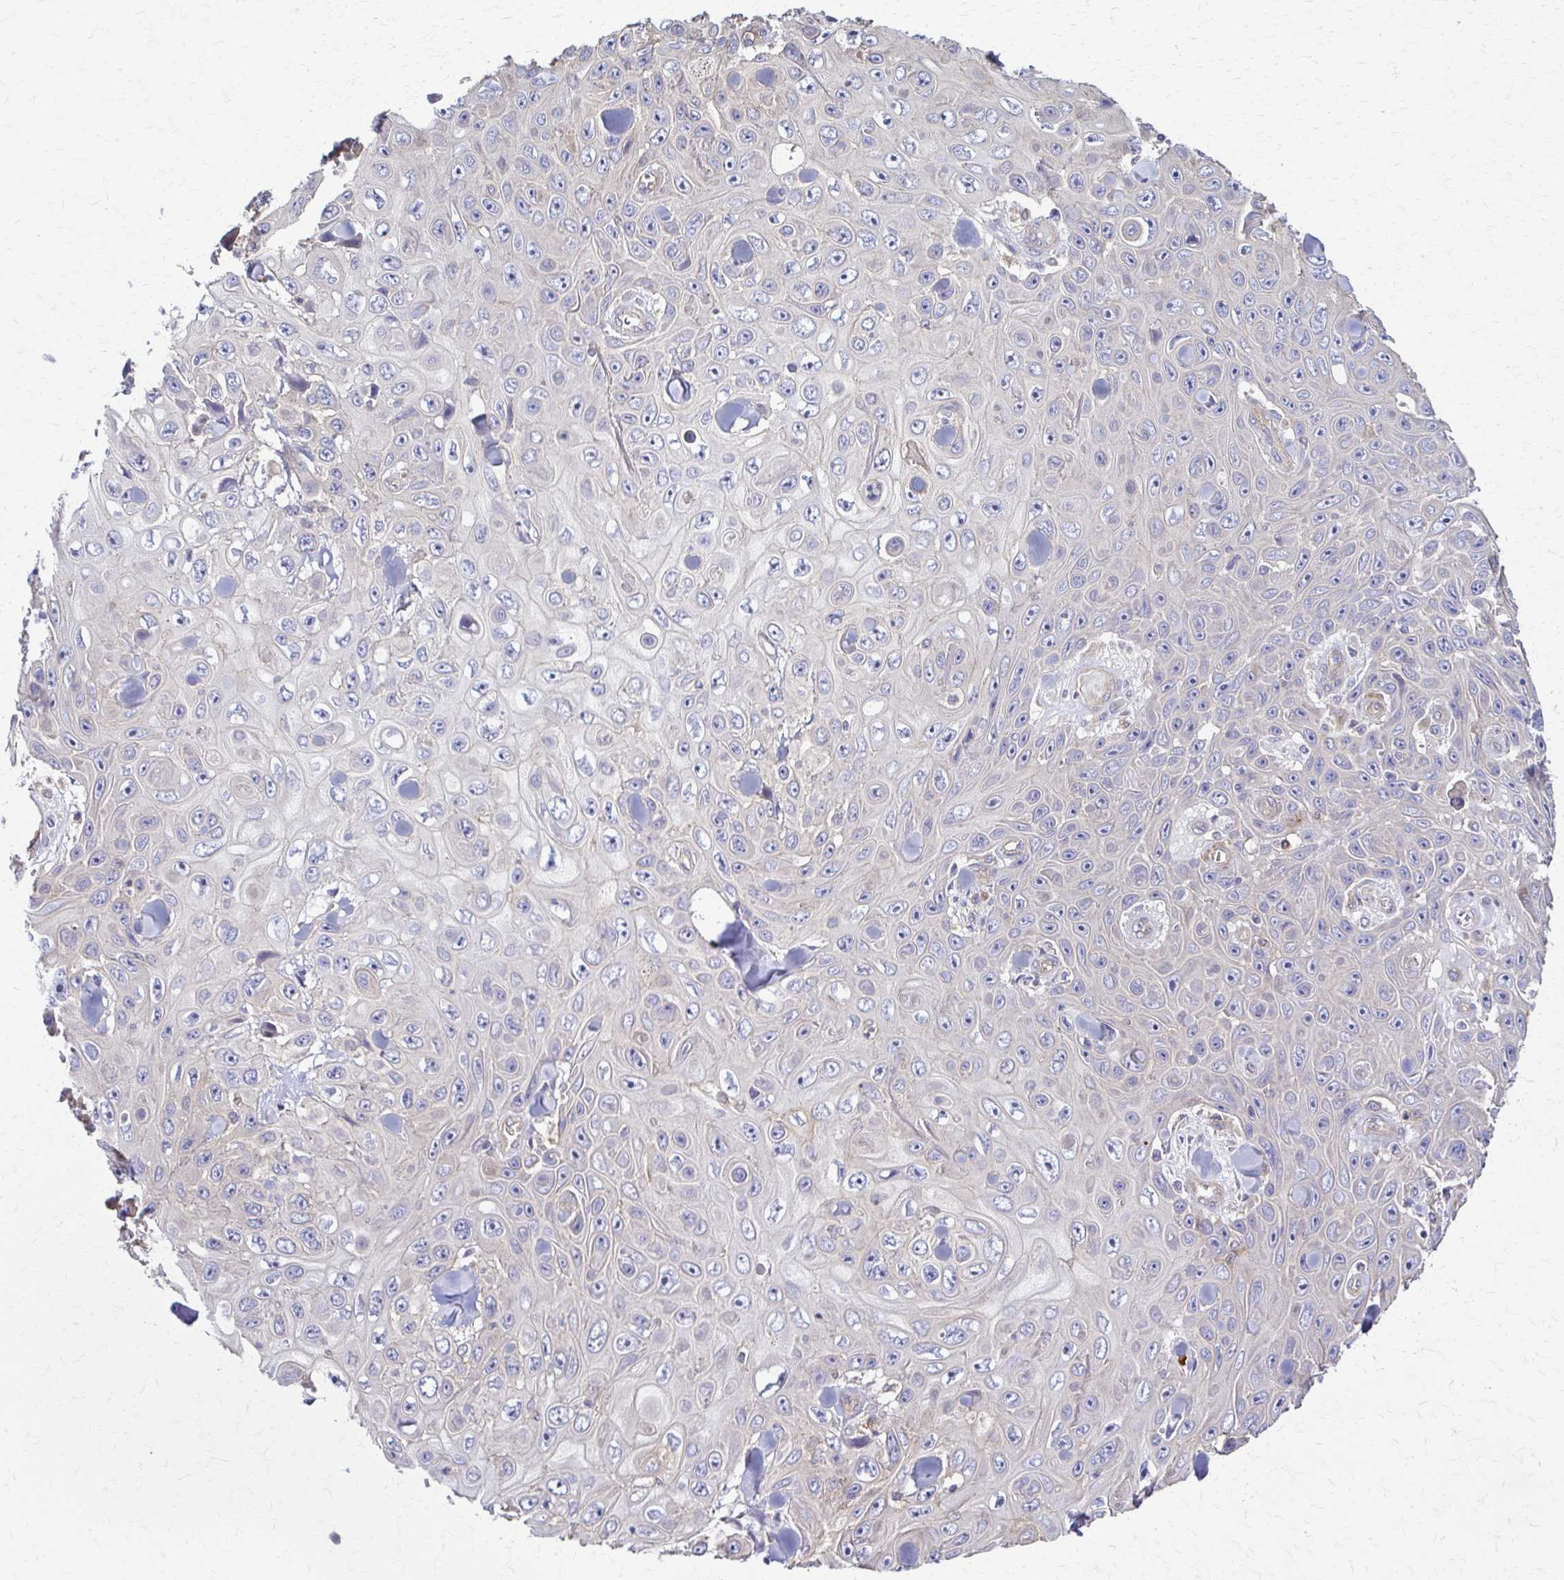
{"staining": {"intensity": "negative", "quantity": "none", "location": "none"}, "tissue": "skin cancer", "cell_type": "Tumor cells", "image_type": "cancer", "snomed": [{"axis": "morphology", "description": "Squamous cell carcinoma, NOS"}, {"axis": "topography", "description": "Skin"}], "caption": "There is no significant staining in tumor cells of skin cancer.", "gene": "DSP", "patient": {"sex": "male", "age": 82}}